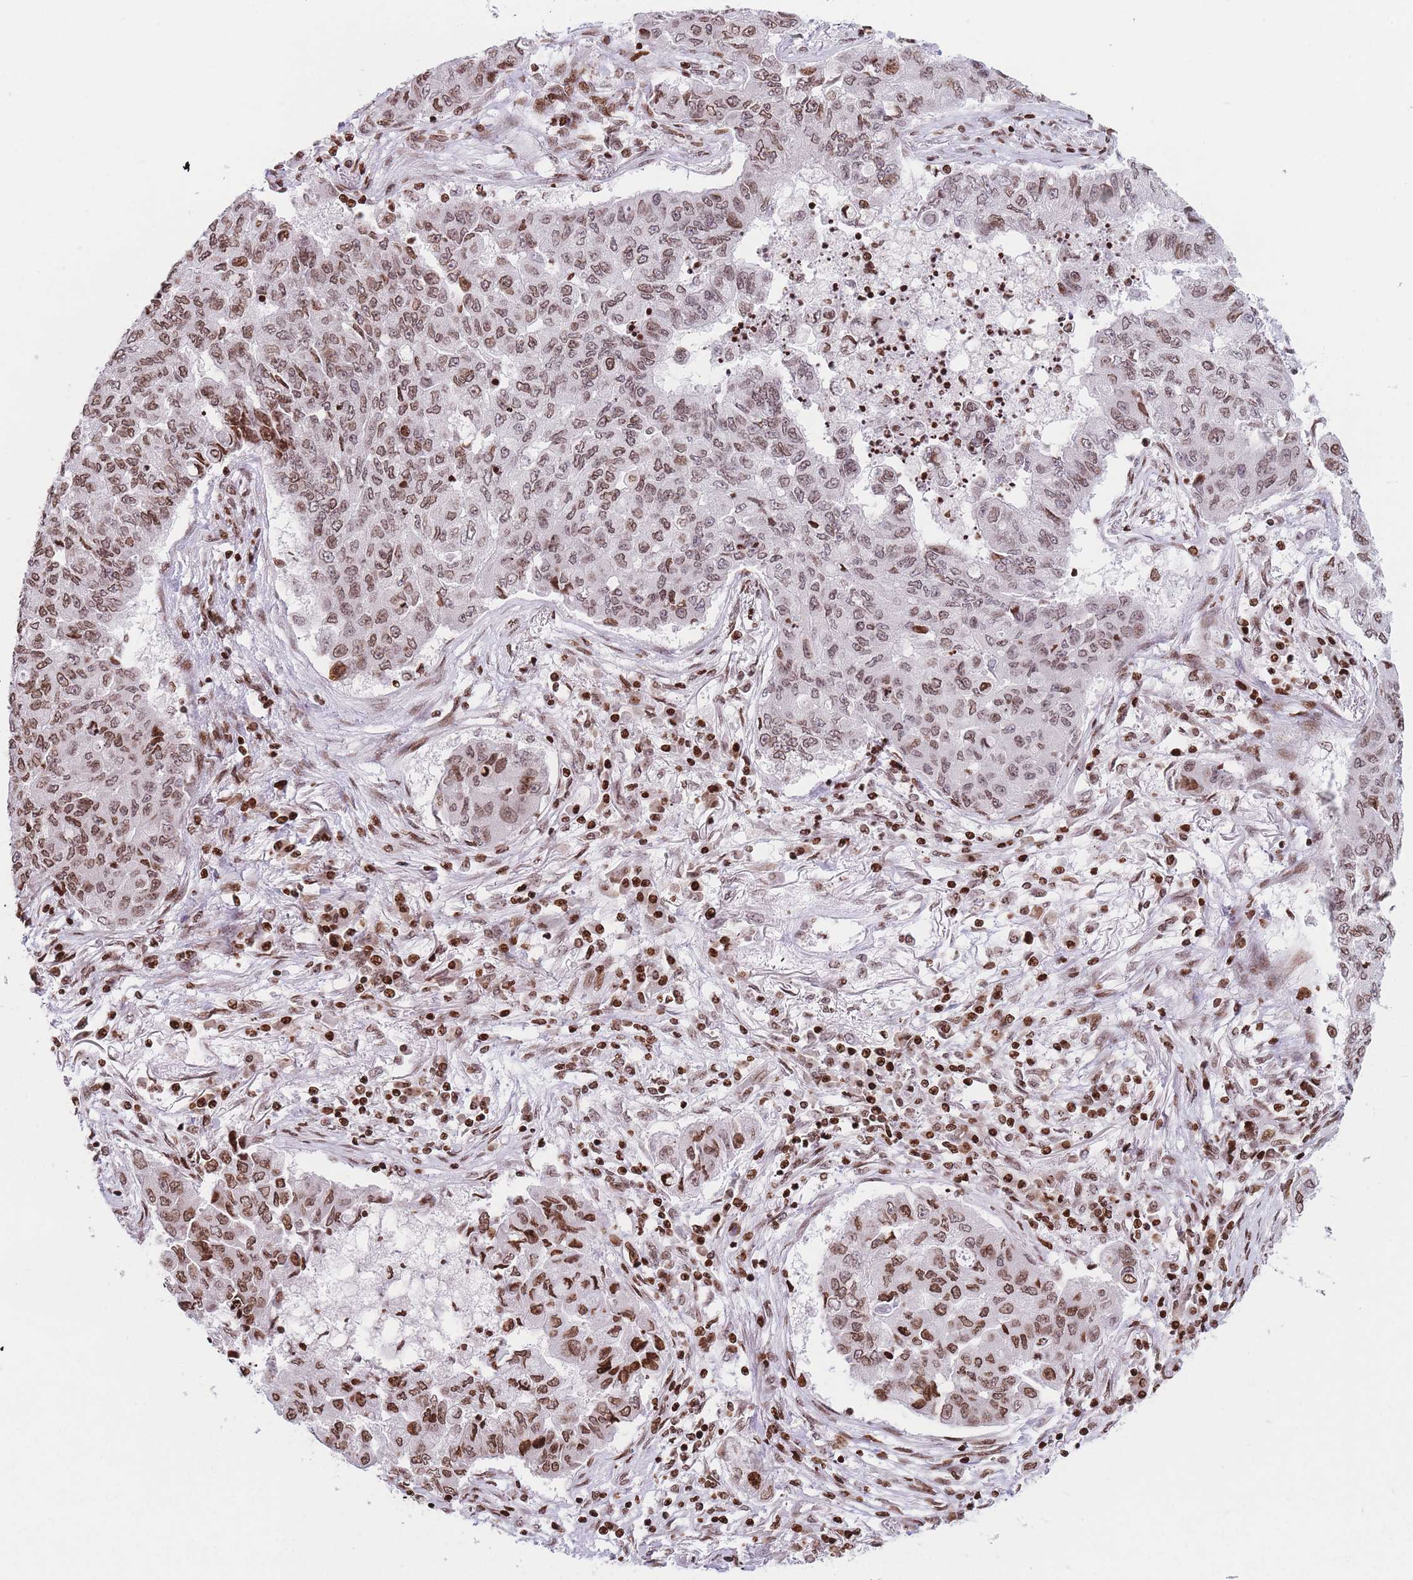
{"staining": {"intensity": "moderate", "quantity": ">75%", "location": "nuclear"}, "tissue": "lung cancer", "cell_type": "Tumor cells", "image_type": "cancer", "snomed": [{"axis": "morphology", "description": "Squamous cell carcinoma, NOS"}, {"axis": "topography", "description": "Lung"}], "caption": "Immunohistochemistry (DAB) staining of lung cancer (squamous cell carcinoma) demonstrates moderate nuclear protein positivity in approximately >75% of tumor cells.", "gene": "AK9", "patient": {"sex": "male", "age": 74}}